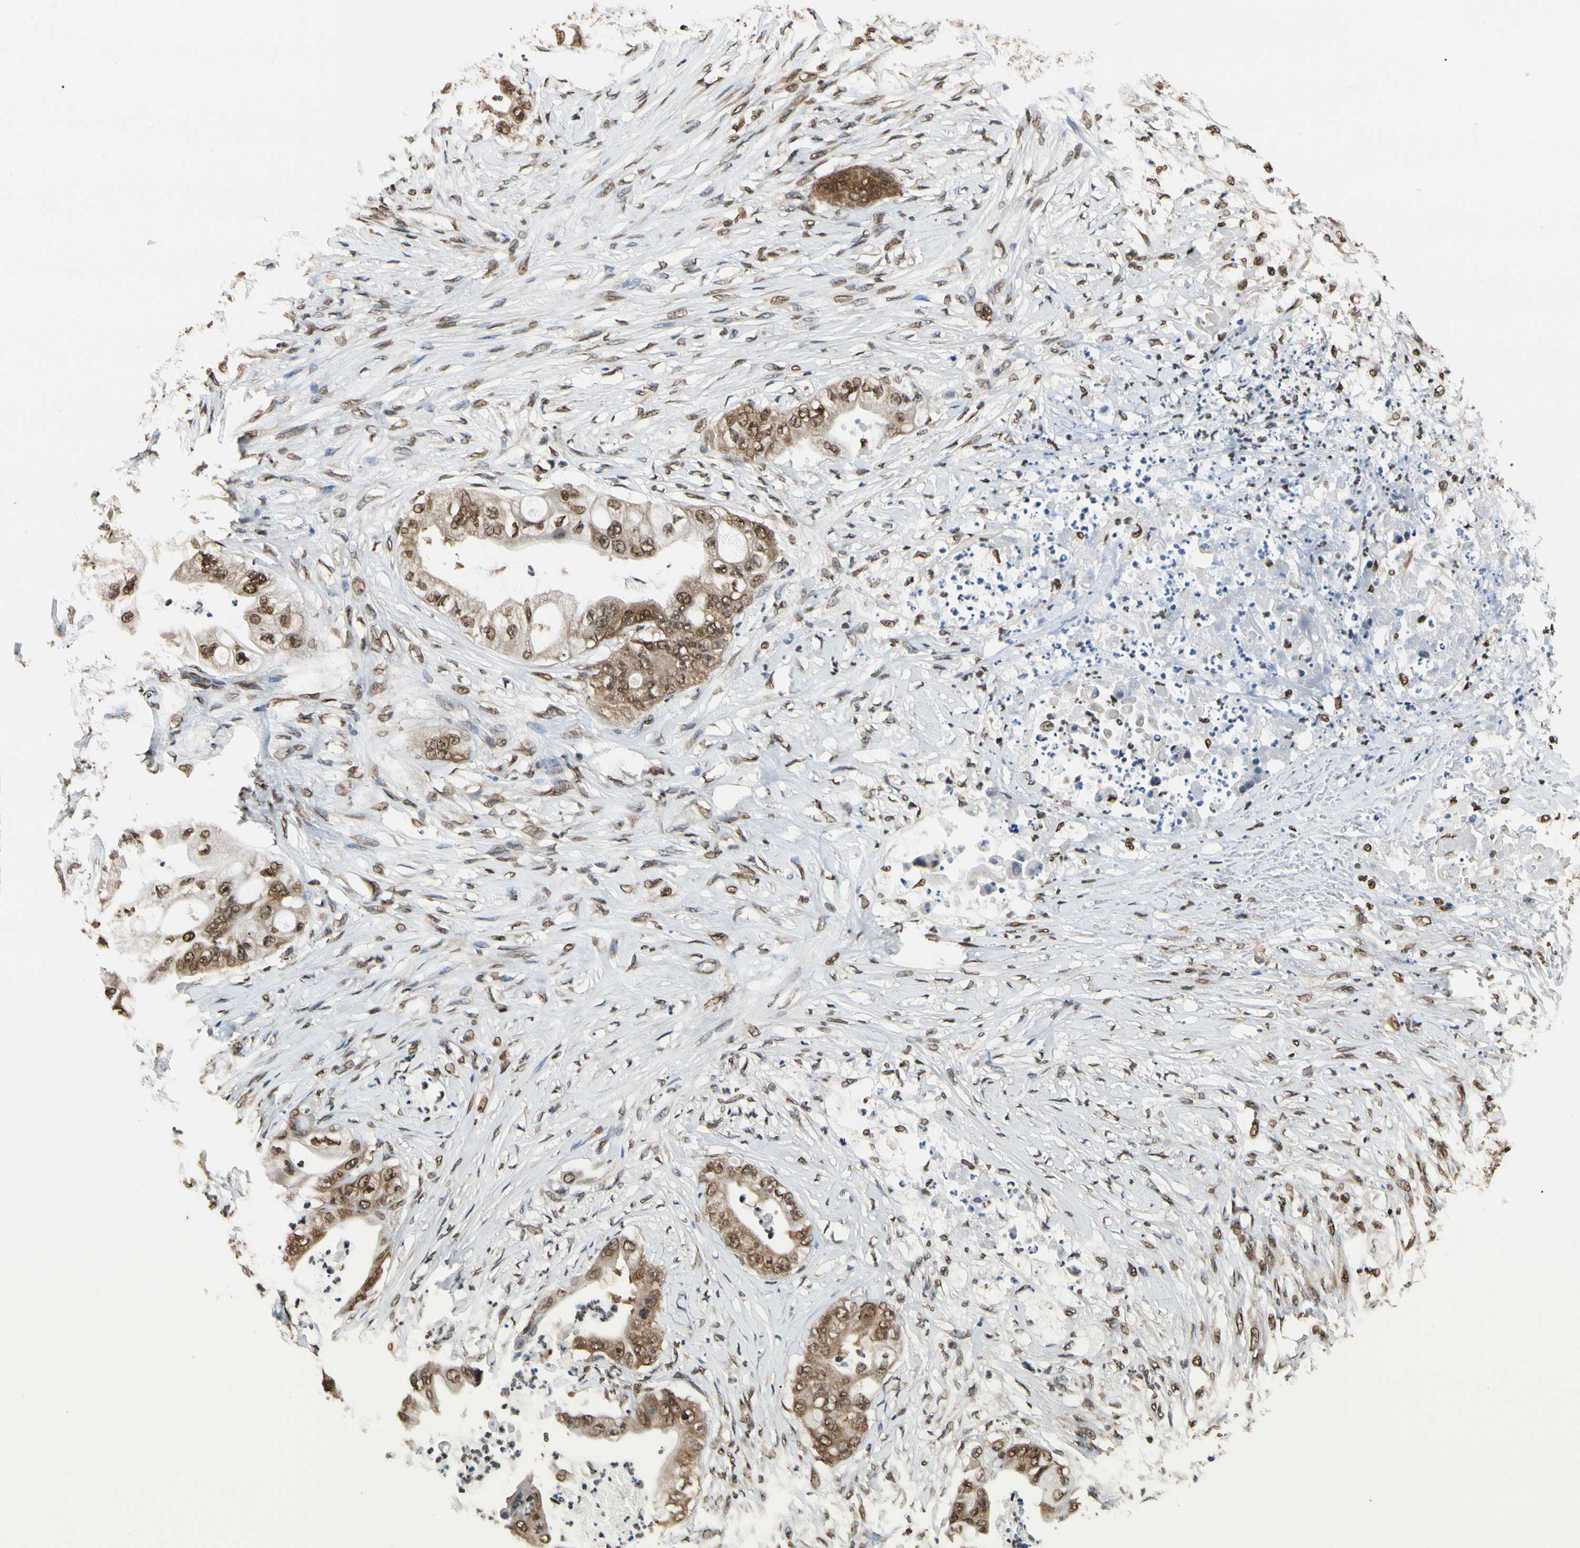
{"staining": {"intensity": "moderate", "quantity": ">75%", "location": "cytoplasmic/membranous,nuclear"}, "tissue": "stomach cancer", "cell_type": "Tumor cells", "image_type": "cancer", "snomed": [{"axis": "morphology", "description": "Adenocarcinoma, NOS"}, {"axis": "topography", "description": "Stomach"}], "caption": "IHC (DAB (3,3'-diaminobenzidine)) staining of human stomach adenocarcinoma displays moderate cytoplasmic/membranous and nuclear protein expression in approximately >75% of tumor cells.", "gene": "HNRNPK", "patient": {"sex": "female", "age": 73}}